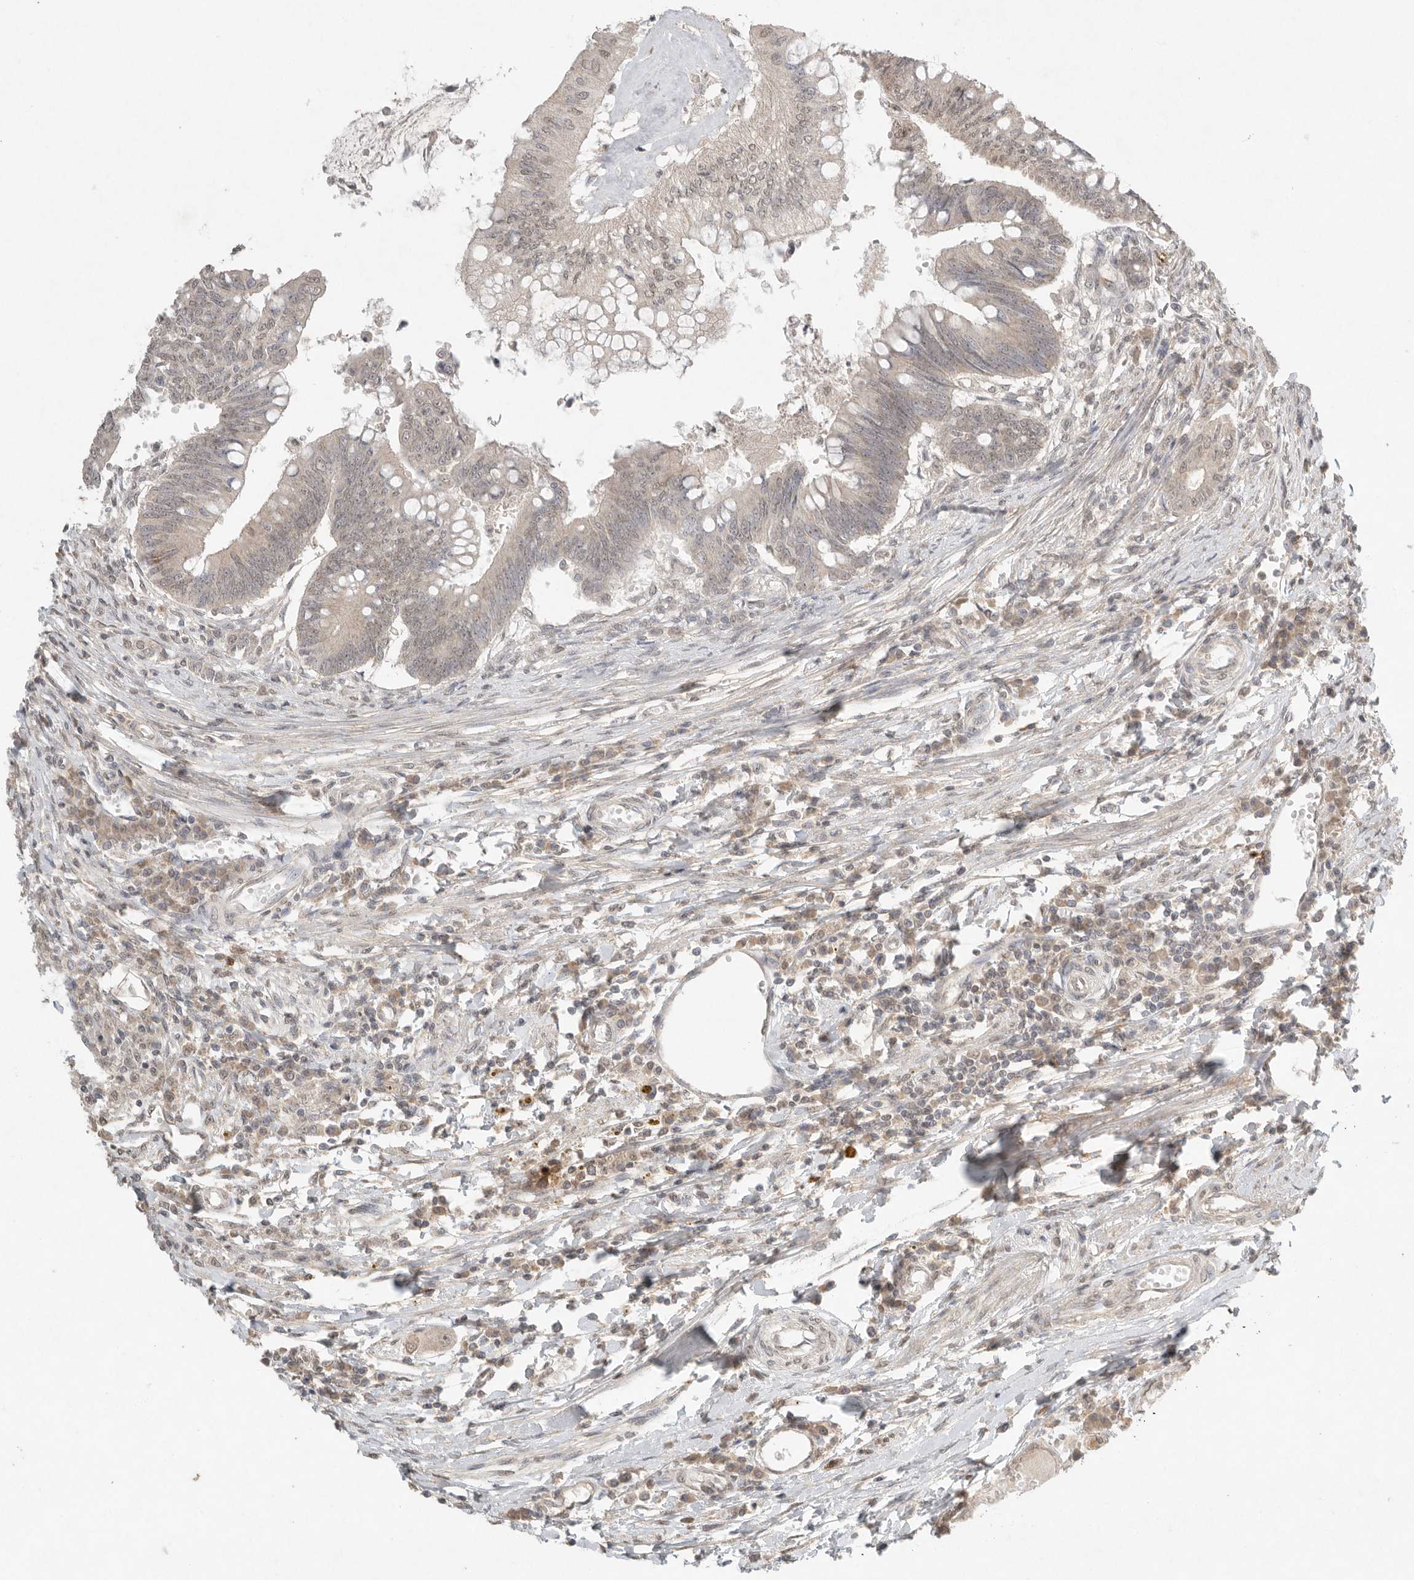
{"staining": {"intensity": "negative", "quantity": "none", "location": "none"}, "tissue": "colorectal cancer", "cell_type": "Tumor cells", "image_type": "cancer", "snomed": [{"axis": "morphology", "description": "Adenoma, NOS"}, {"axis": "morphology", "description": "Adenocarcinoma, NOS"}, {"axis": "topography", "description": "Colon"}], "caption": "Protein analysis of colorectal cancer (adenocarcinoma) displays no significant positivity in tumor cells. (Brightfield microscopy of DAB (3,3'-diaminobenzidine) immunohistochemistry (IHC) at high magnification).", "gene": "KLK5", "patient": {"sex": "male", "age": 79}}